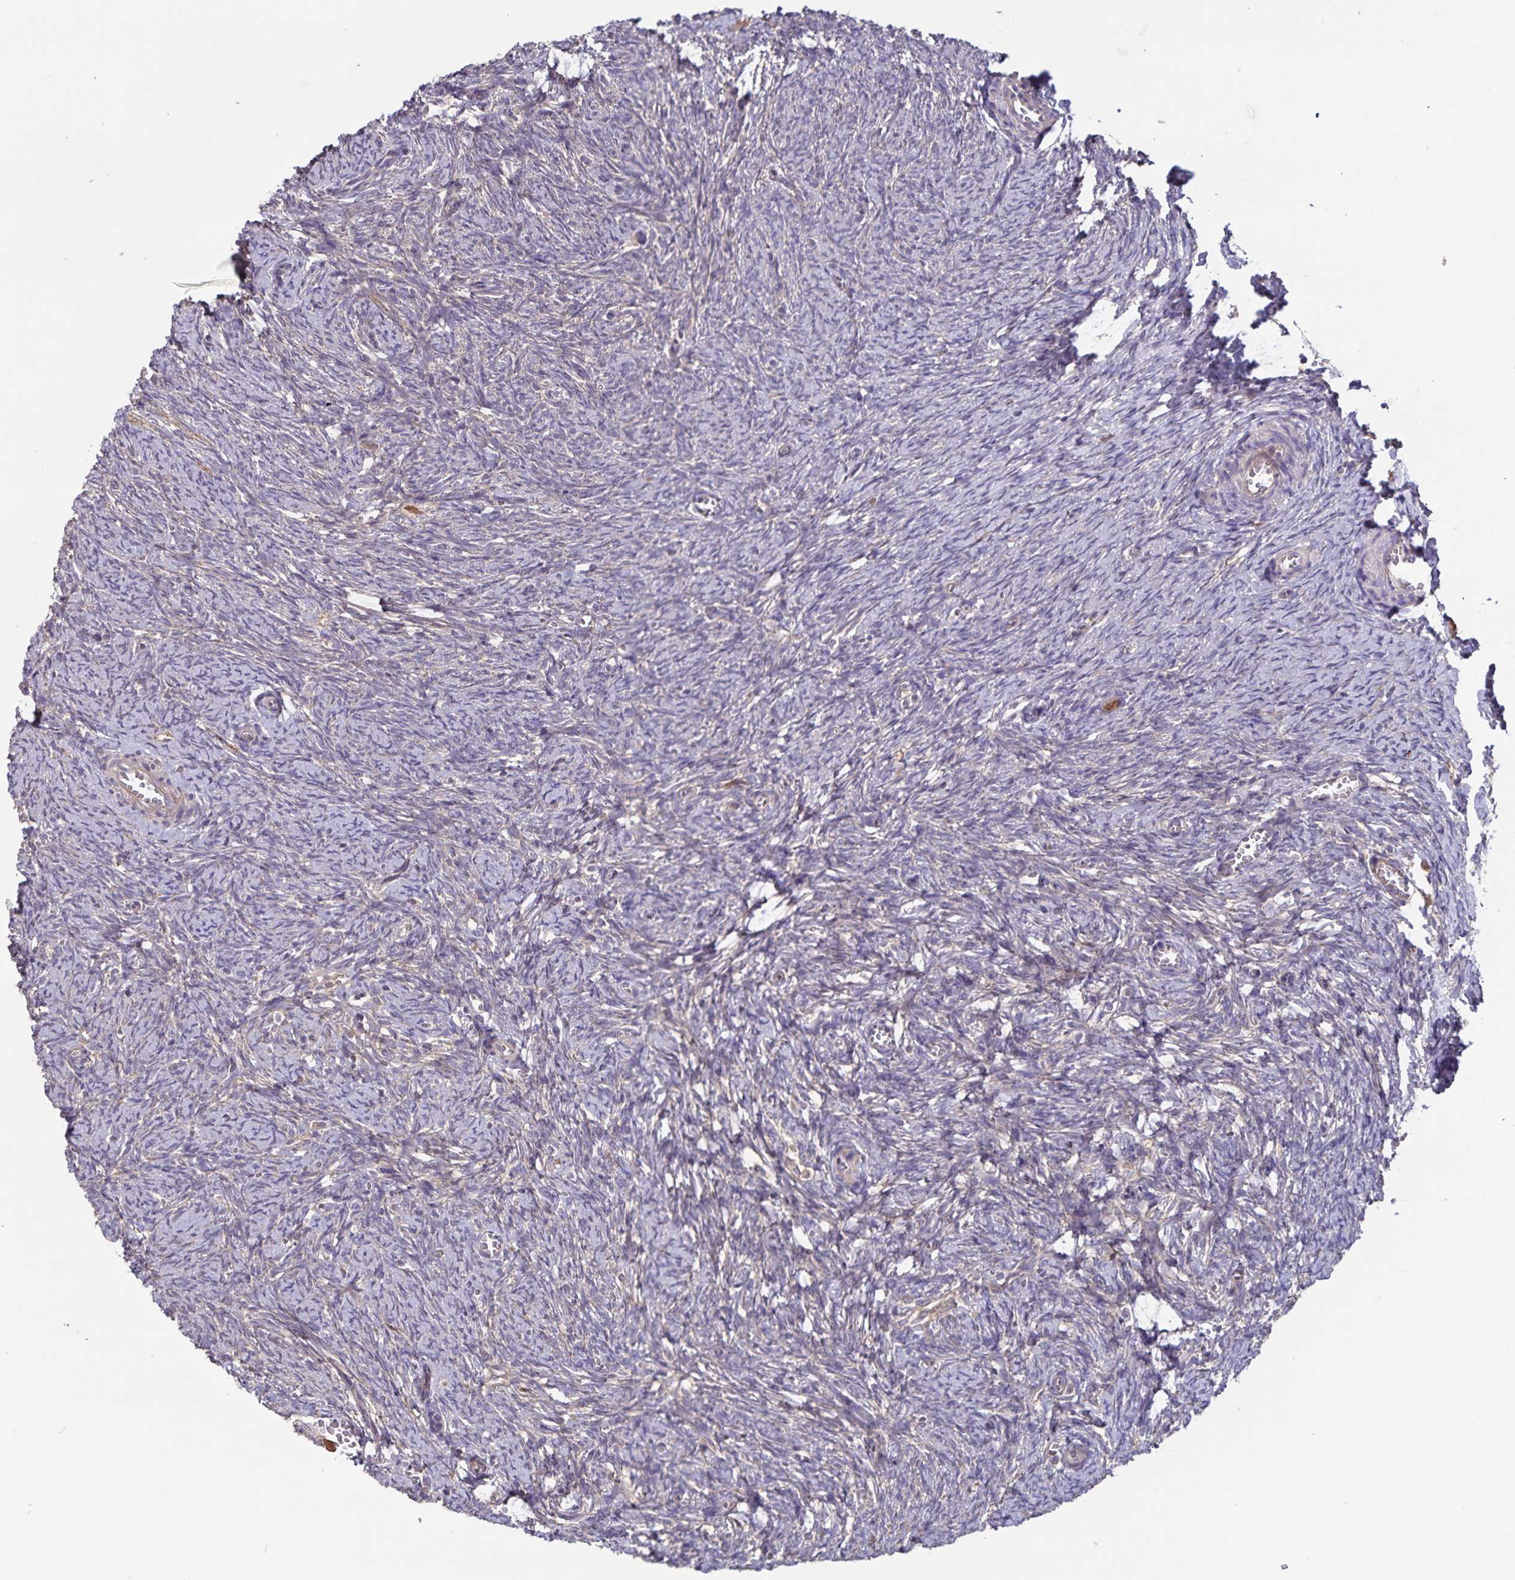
{"staining": {"intensity": "weak", "quantity": ">75%", "location": "cytoplasmic/membranous"}, "tissue": "ovary", "cell_type": "Follicle cells", "image_type": "normal", "snomed": [{"axis": "morphology", "description": "Normal tissue, NOS"}, {"axis": "topography", "description": "Ovary"}], "caption": "Protein expression analysis of normal ovary demonstrates weak cytoplasmic/membranous positivity in about >75% of follicle cells.", "gene": "FBXL16", "patient": {"sex": "female", "age": 41}}